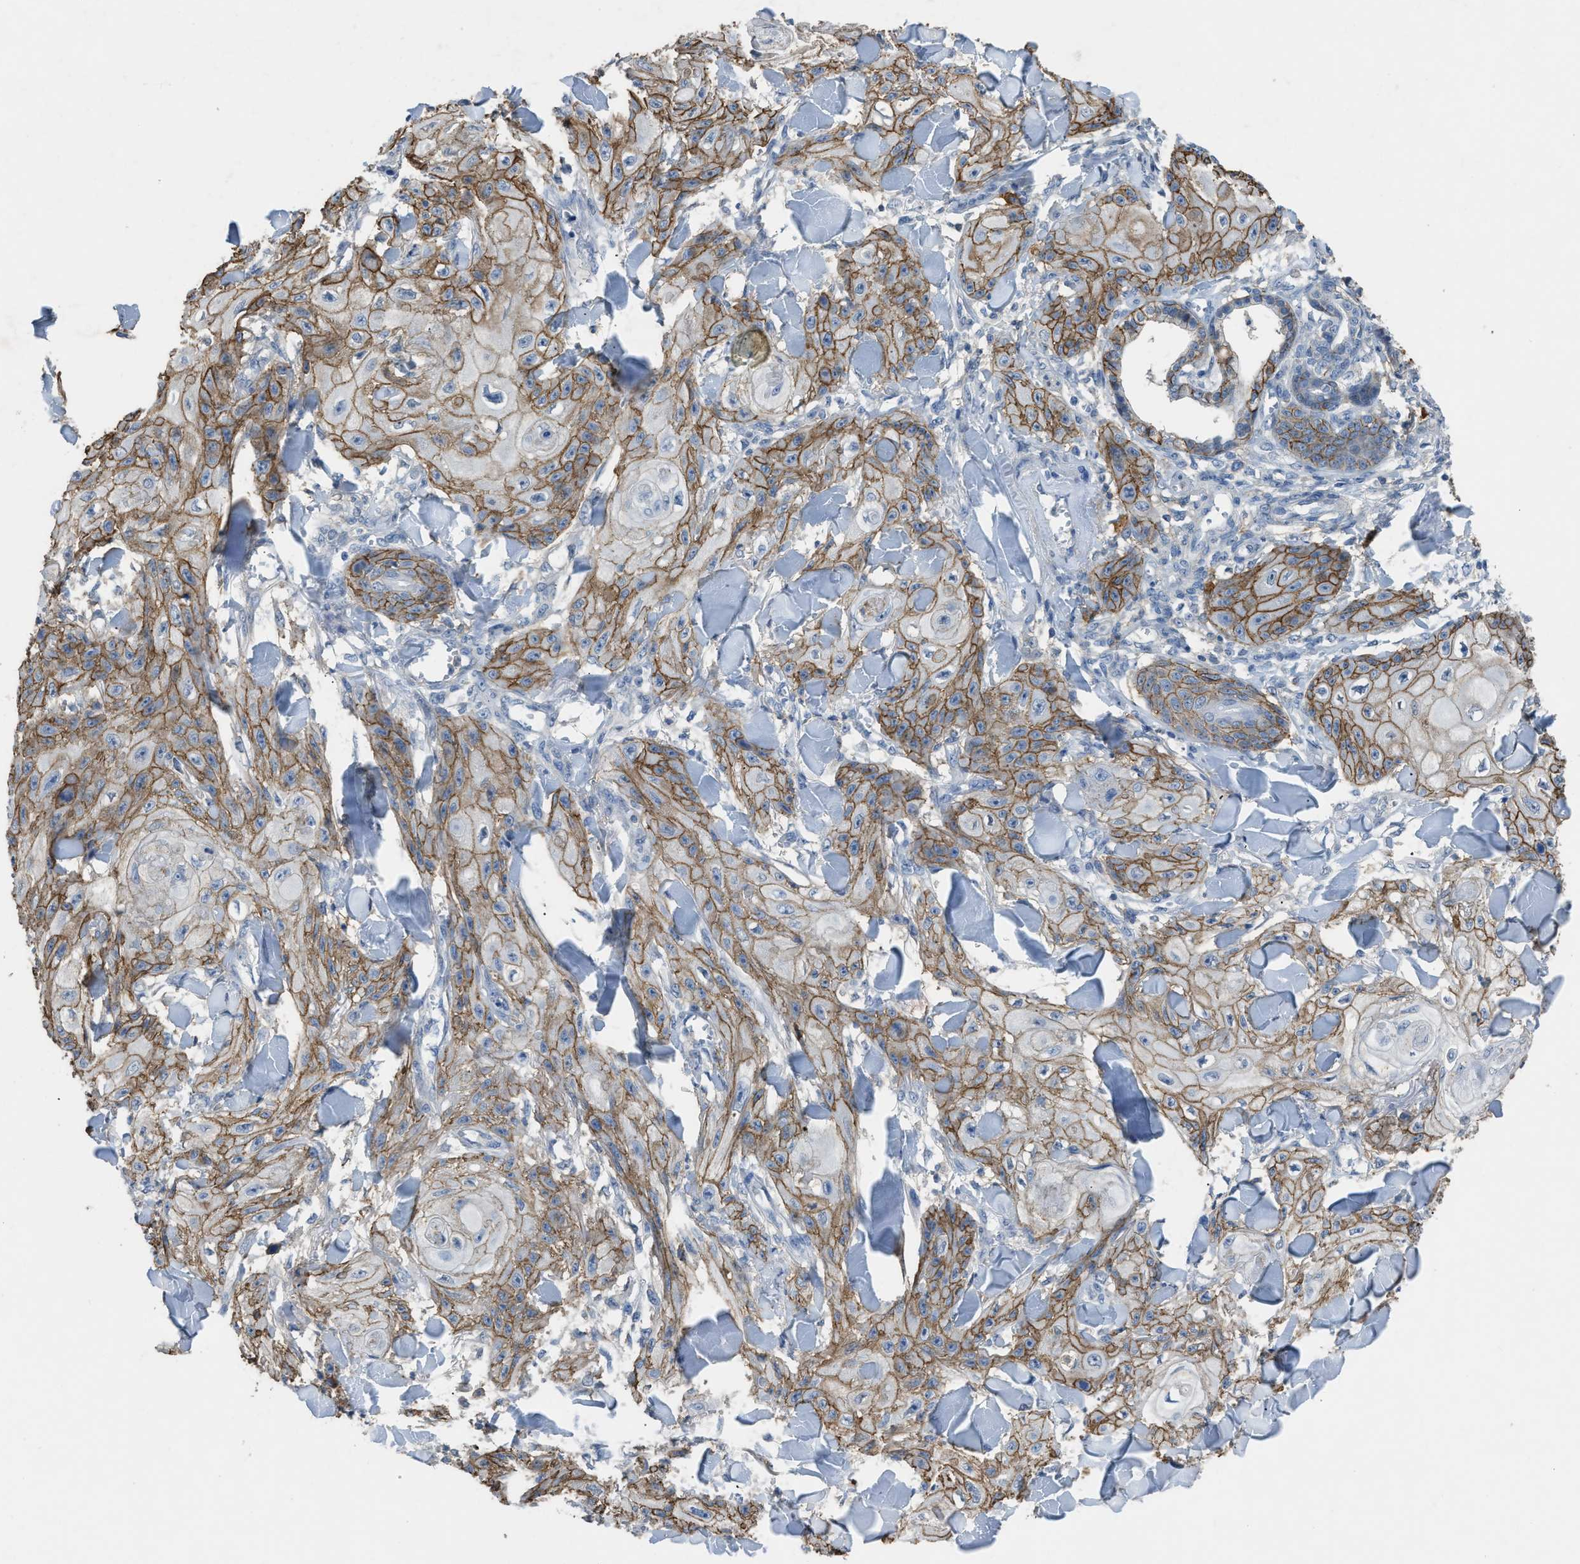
{"staining": {"intensity": "moderate", "quantity": ">75%", "location": "cytoplasmic/membranous"}, "tissue": "skin cancer", "cell_type": "Tumor cells", "image_type": "cancer", "snomed": [{"axis": "morphology", "description": "Squamous cell carcinoma, NOS"}, {"axis": "topography", "description": "Skin"}], "caption": "This is a histology image of immunohistochemistry (IHC) staining of squamous cell carcinoma (skin), which shows moderate positivity in the cytoplasmic/membranous of tumor cells.", "gene": "OR51E1", "patient": {"sex": "male", "age": 74}}